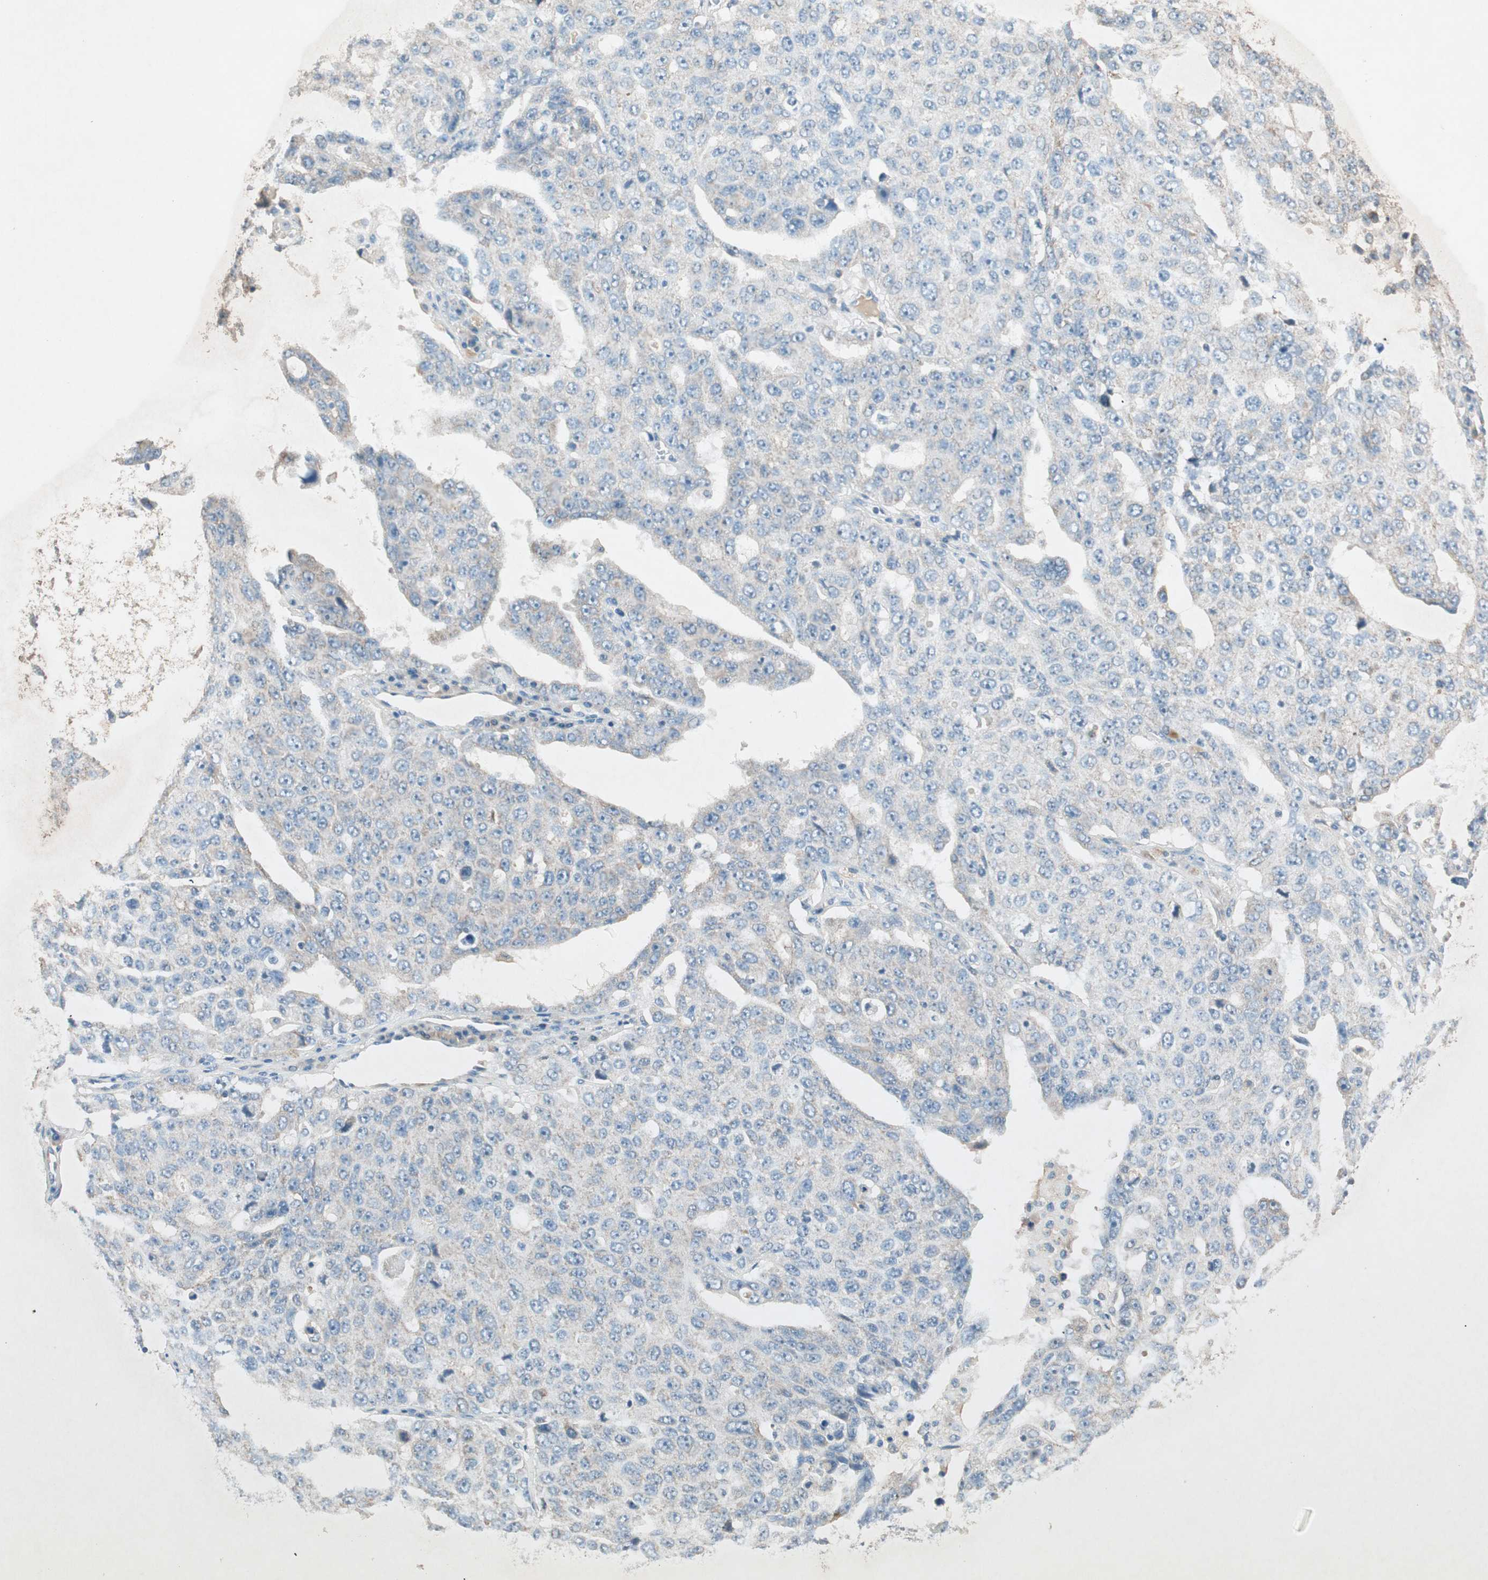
{"staining": {"intensity": "weak", "quantity": "<25%", "location": "cytoplasmic/membranous"}, "tissue": "ovarian cancer", "cell_type": "Tumor cells", "image_type": "cancer", "snomed": [{"axis": "morphology", "description": "Carcinoma, endometroid"}, {"axis": "topography", "description": "Ovary"}], "caption": "Immunohistochemistry (IHC) histopathology image of neoplastic tissue: ovarian cancer (endometroid carcinoma) stained with DAB shows no significant protein expression in tumor cells.", "gene": "NKAIN1", "patient": {"sex": "female", "age": 62}}